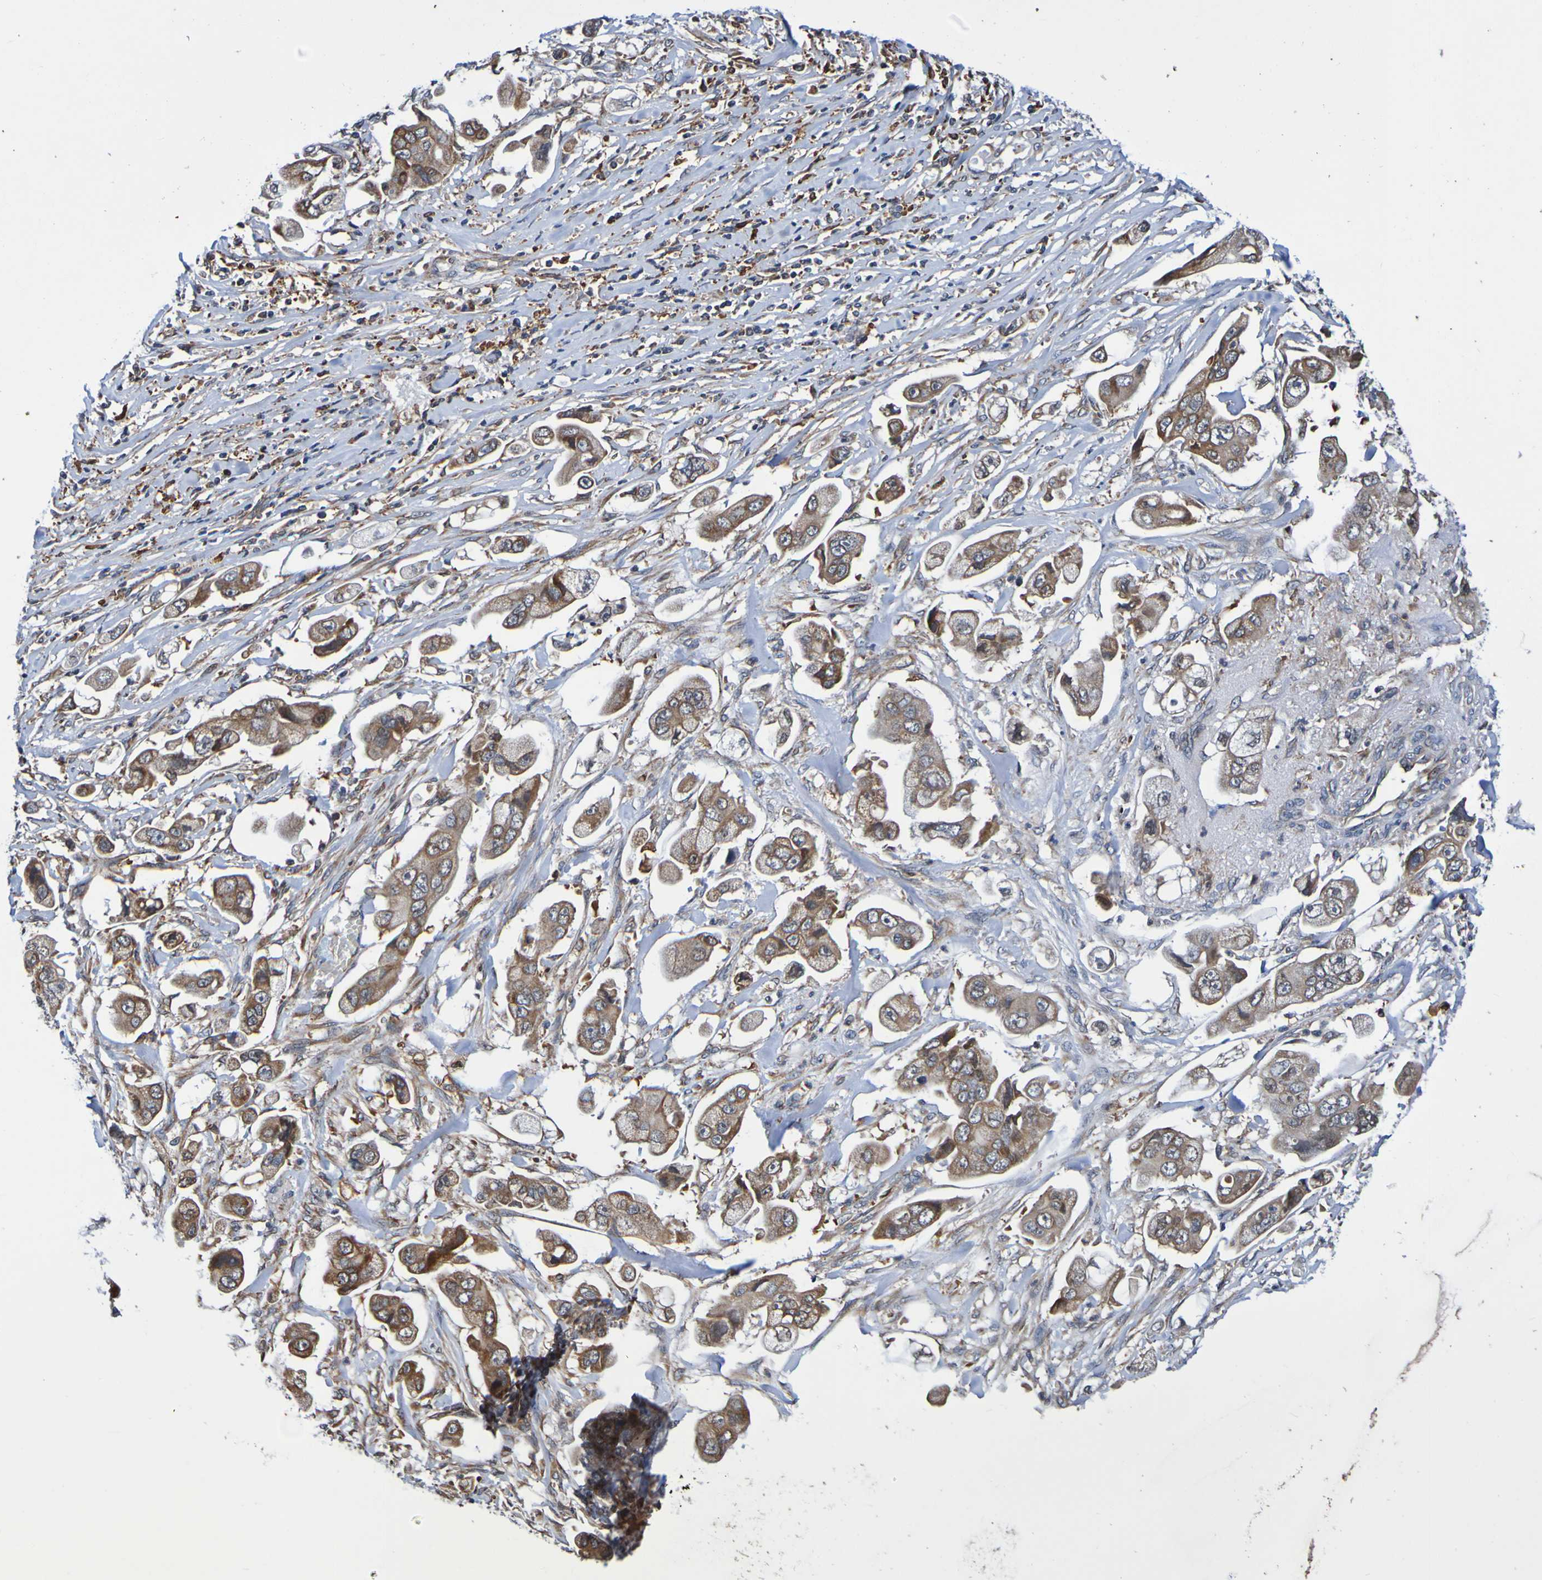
{"staining": {"intensity": "moderate", "quantity": ">75%", "location": "cytoplasmic/membranous"}, "tissue": "stomach cancer", "cell_type": "Tumor cells", "image_type": "cancer", "snomed": [{"axis": "morphology", "description": "Adenocarcinoma, NOS"}, {"axis": "topography", "description": "Stomach"}], "caption": "Immunohistochemistry (DAB) staining of stomach adenocarcinoma exhibits moderate cytoplasmic/membranous protein positivity in about >75% of tumor cells.", "gene": "AXIN1", "patient": {"sex": "male", "age": 62}}